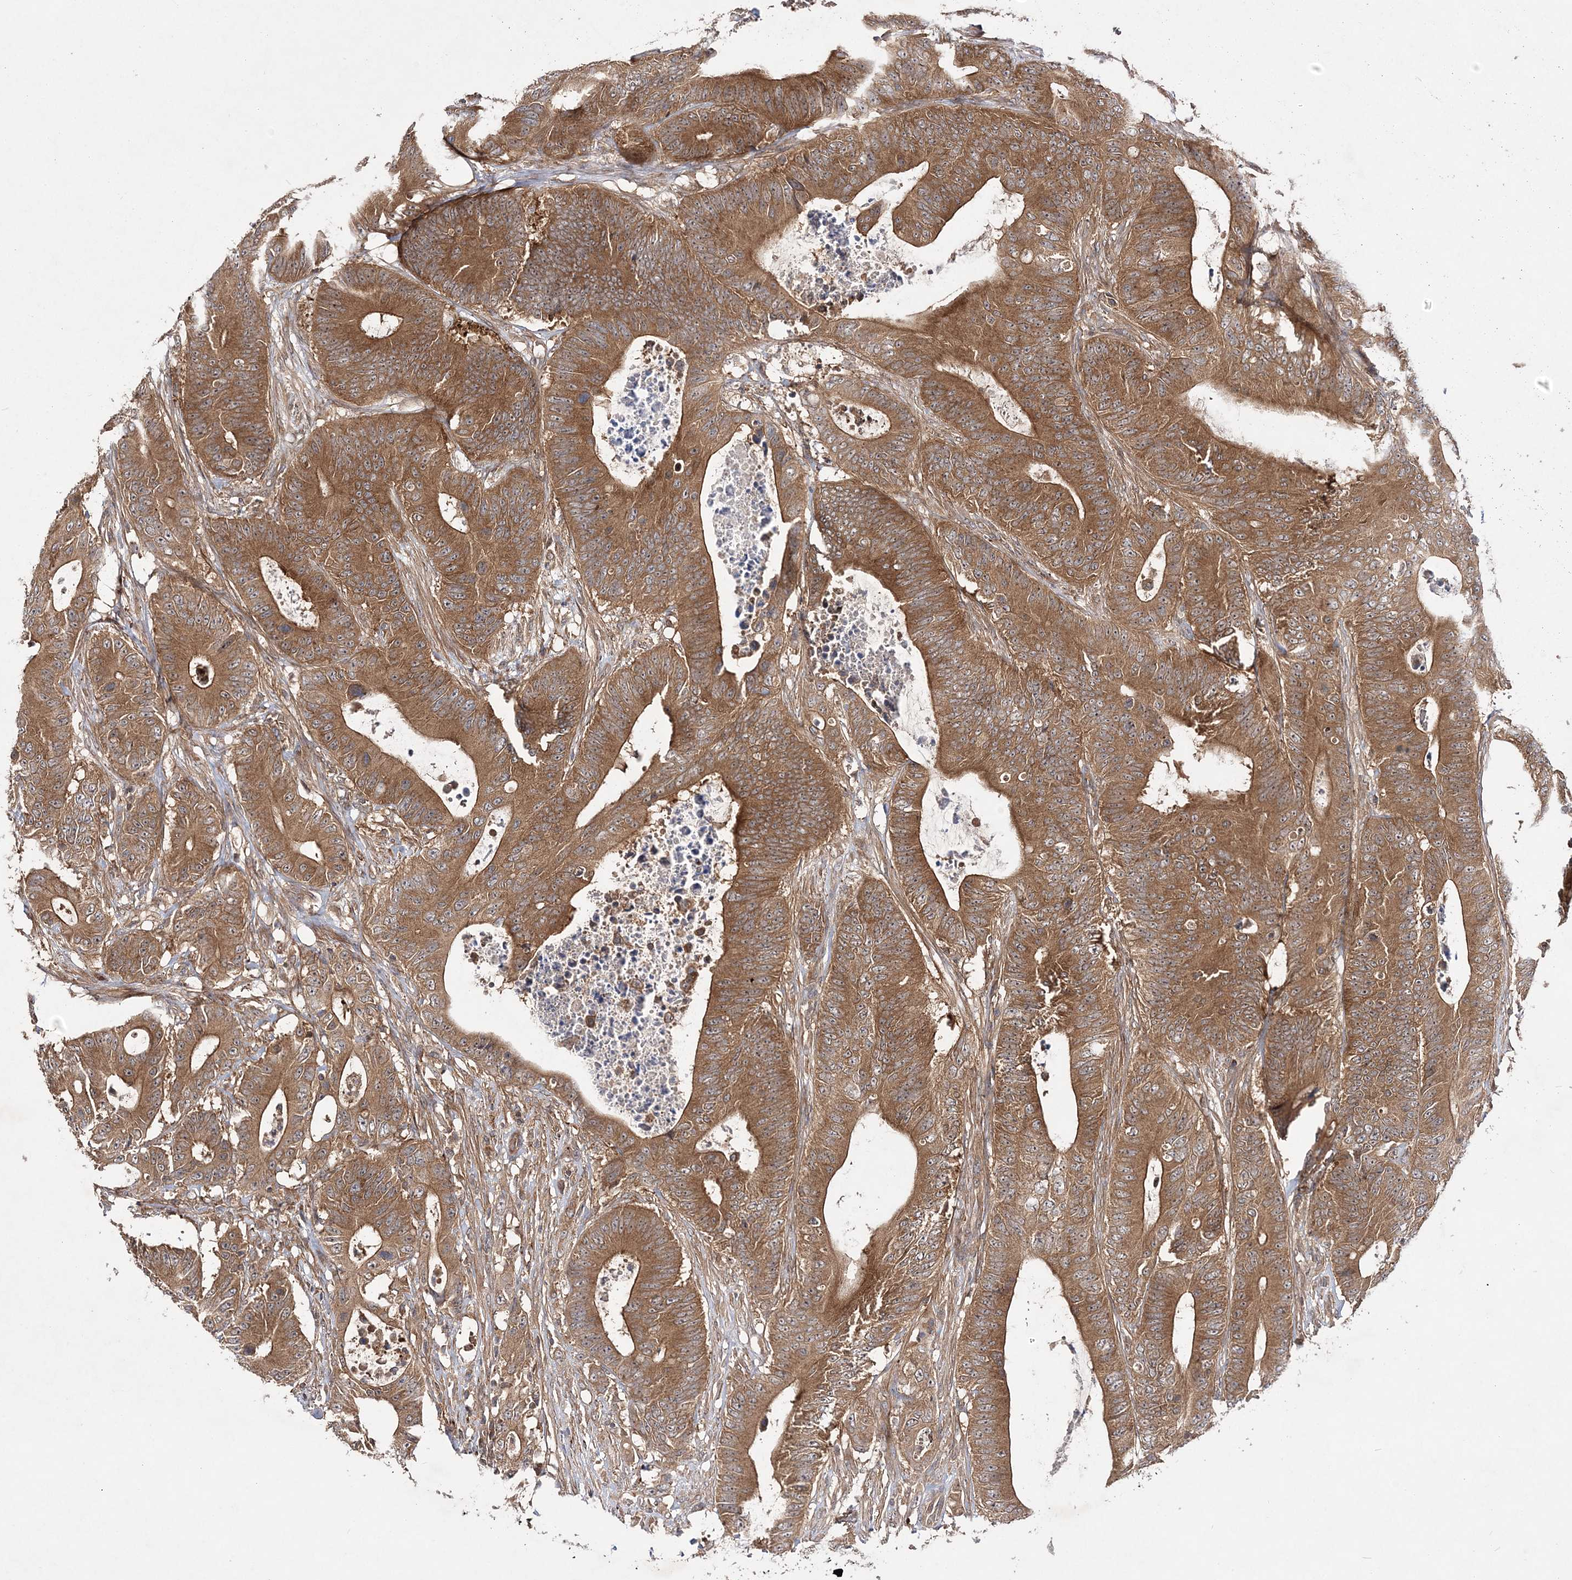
{"staining": {"intensity": "moderate", "quantity": ">75%", "location": "cytoplasmic/membranous"}, "tissue": "colorectal cancer", "cell_type": "Tumor cells", "image_type": "cancer", "snomed": [{"axis": "morphology", "description": "Adenocarcinoma, NOS"}, {"axis": "topography", "description": "Colon"}], "caption": "The micrograph exhibits a brown stain indicating the presence of a protein in the cytoplasmic/membranous of tumor cells in adenocarcinoma (colorectal).", "gene": "TMEM9B", "patient": {"sex": "male", "age": 83}}